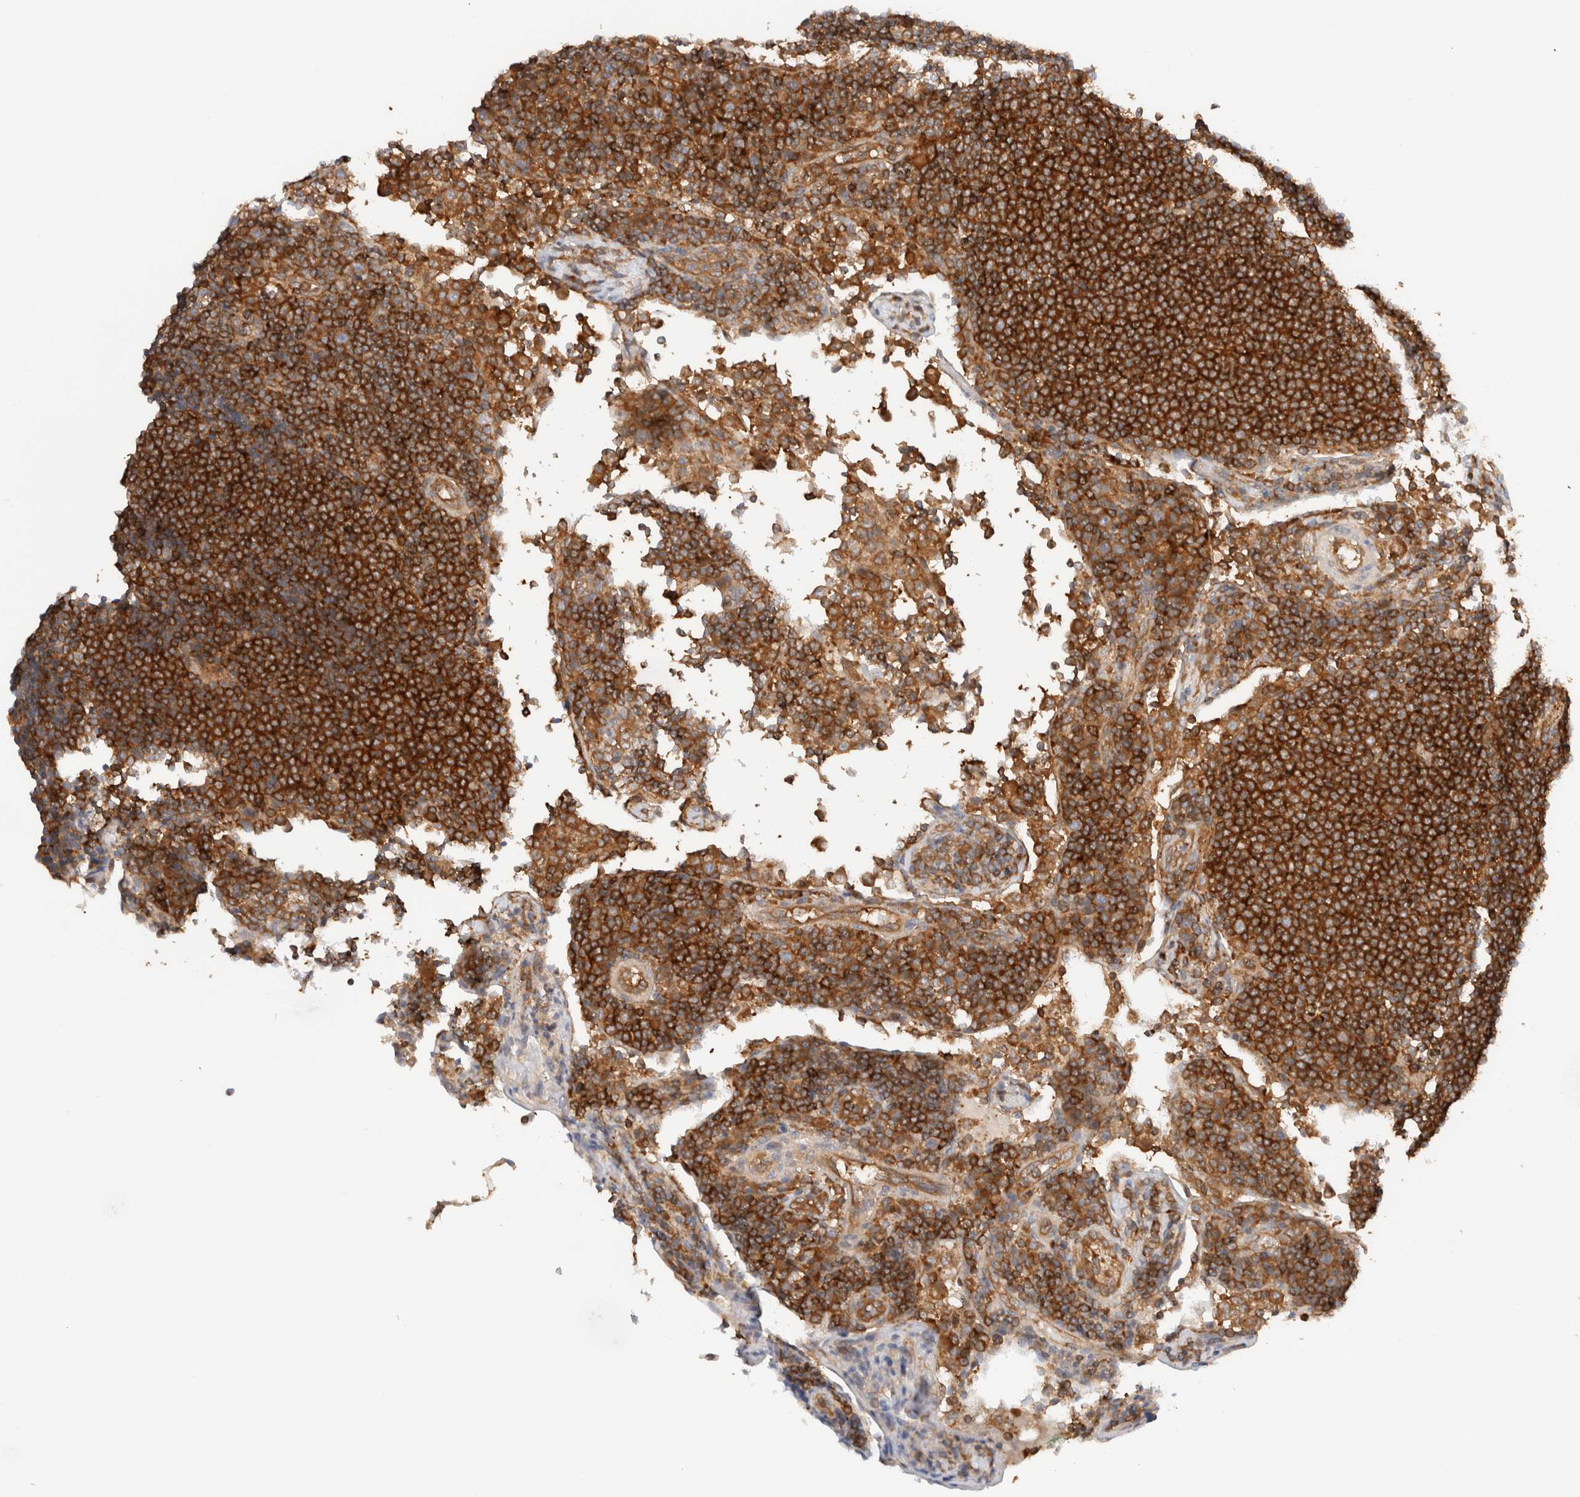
{"staining": {"intensity": "strong", "quantity": ">75%", "location": "cytoplasmic/membranous"}, "tissue": "lymph node", "cell_type": "Germinal center cells", "image_type": "normal", "snomed": [{"axis": "morphology", "description": "Normal tissue, NOS"}, {"axis": "topography", "description": "Lymph node"}], "caption": "This histopathology image displays IHC staining of benign human lymph node, with high strong cytoplasmic/membranous staining in approximately >75% of germinal center cells.", "gene": "RABEP1", "patient": {"sex": "female", "age": 53}}